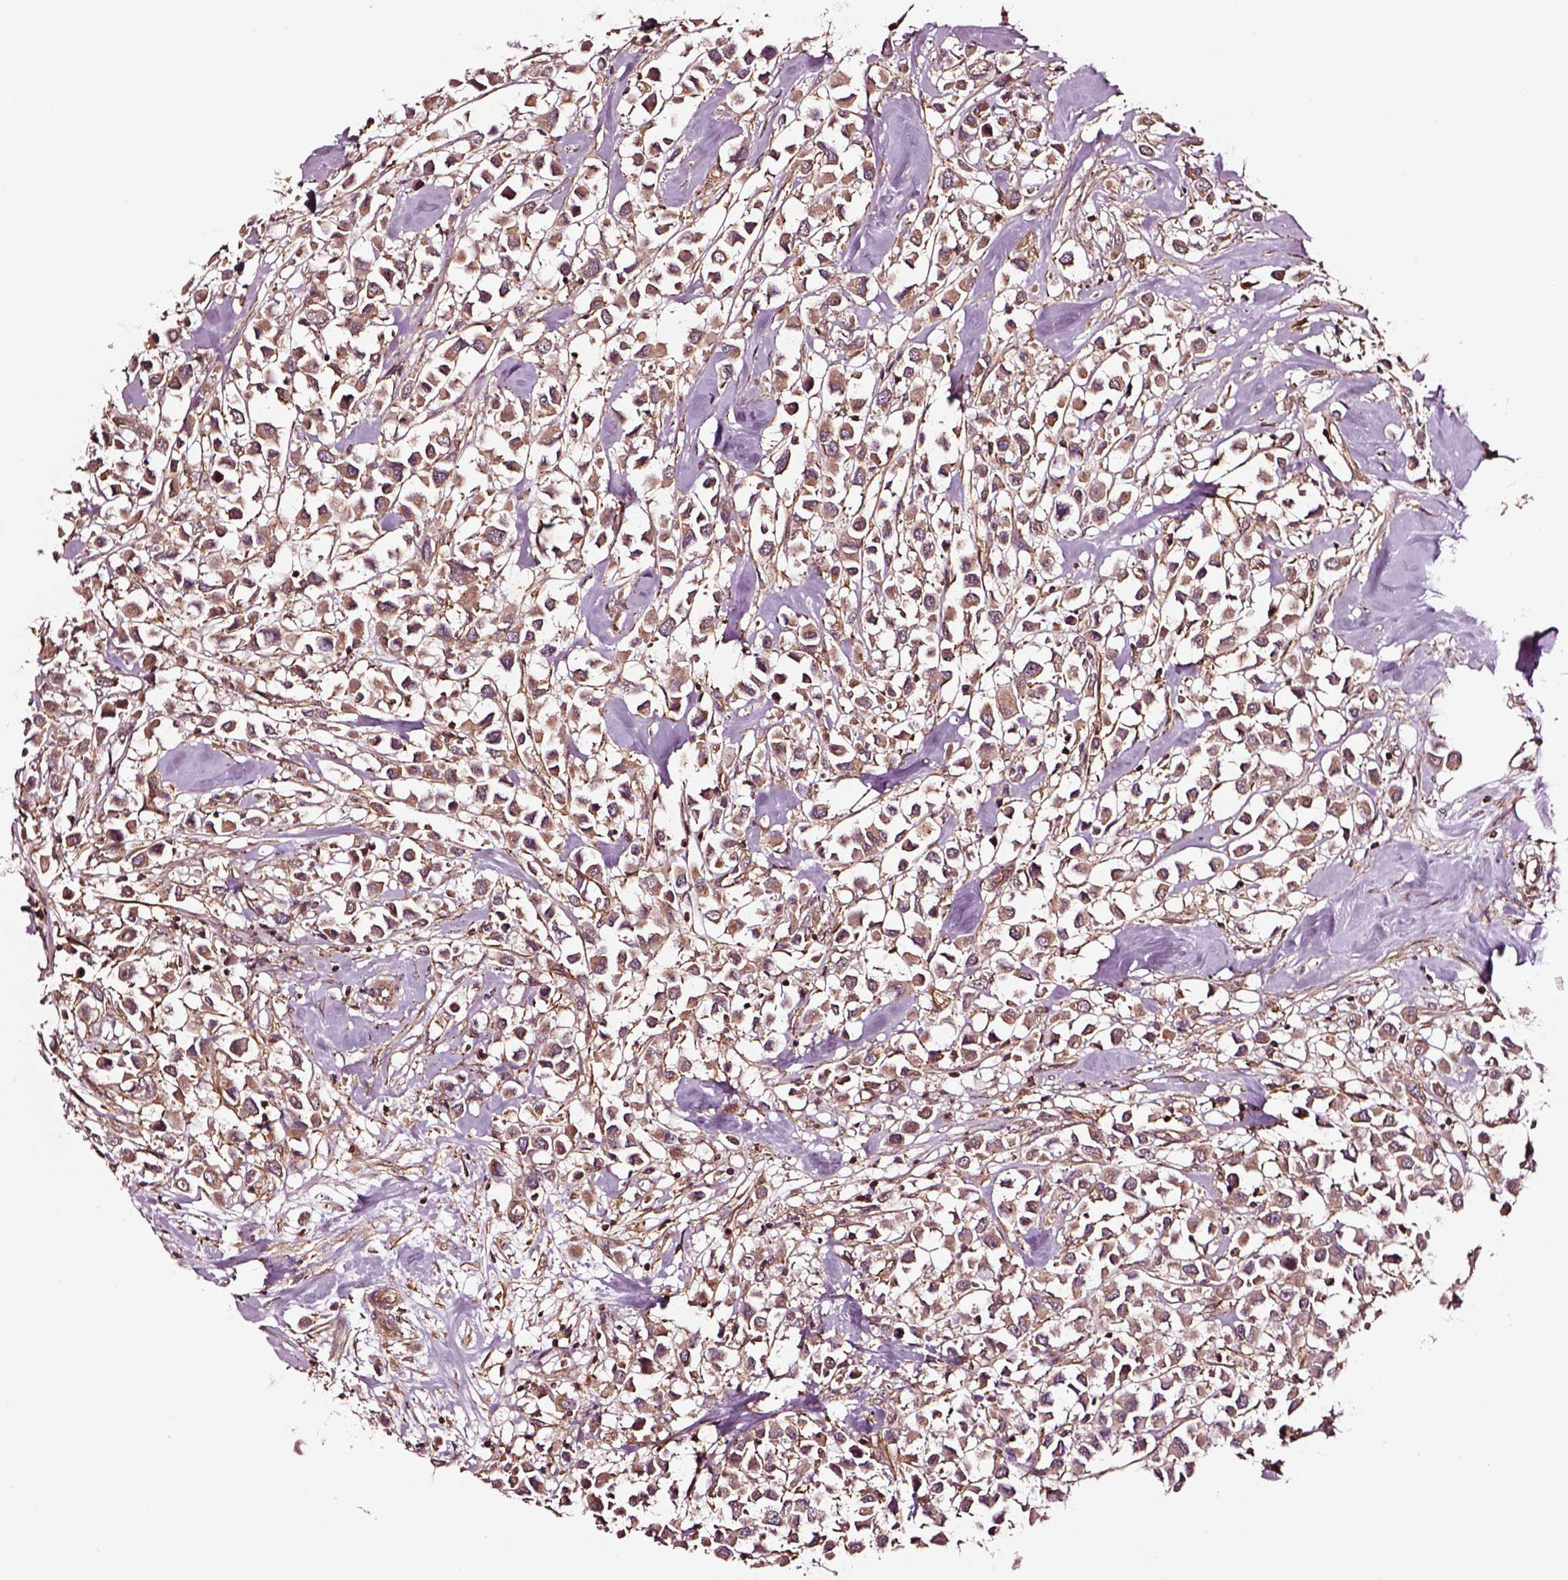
{"staining": {"intensity": "moderate", "quantity": ">75%", "location": "cytoplasmic/membranous"}, "tissue": "breast cancer", "cell_type": "Tumor cells", "image_type": "cancer", "snomed": [{"axis": "morphology", "description": "Duct carcinoma"}, {"axis": "topography", "description": "Breast"}], "caption": "An immunohistochemistry (IHC) micrograph of tumor tissue is shown. Protein staining in brown highlights moderate cytoplasmic/membranous positivity in breast cancer (intraductal carcinoma) within tumor cells.", "gene": "RASSF5", "patient": {"sex": "female", "age": 61}}